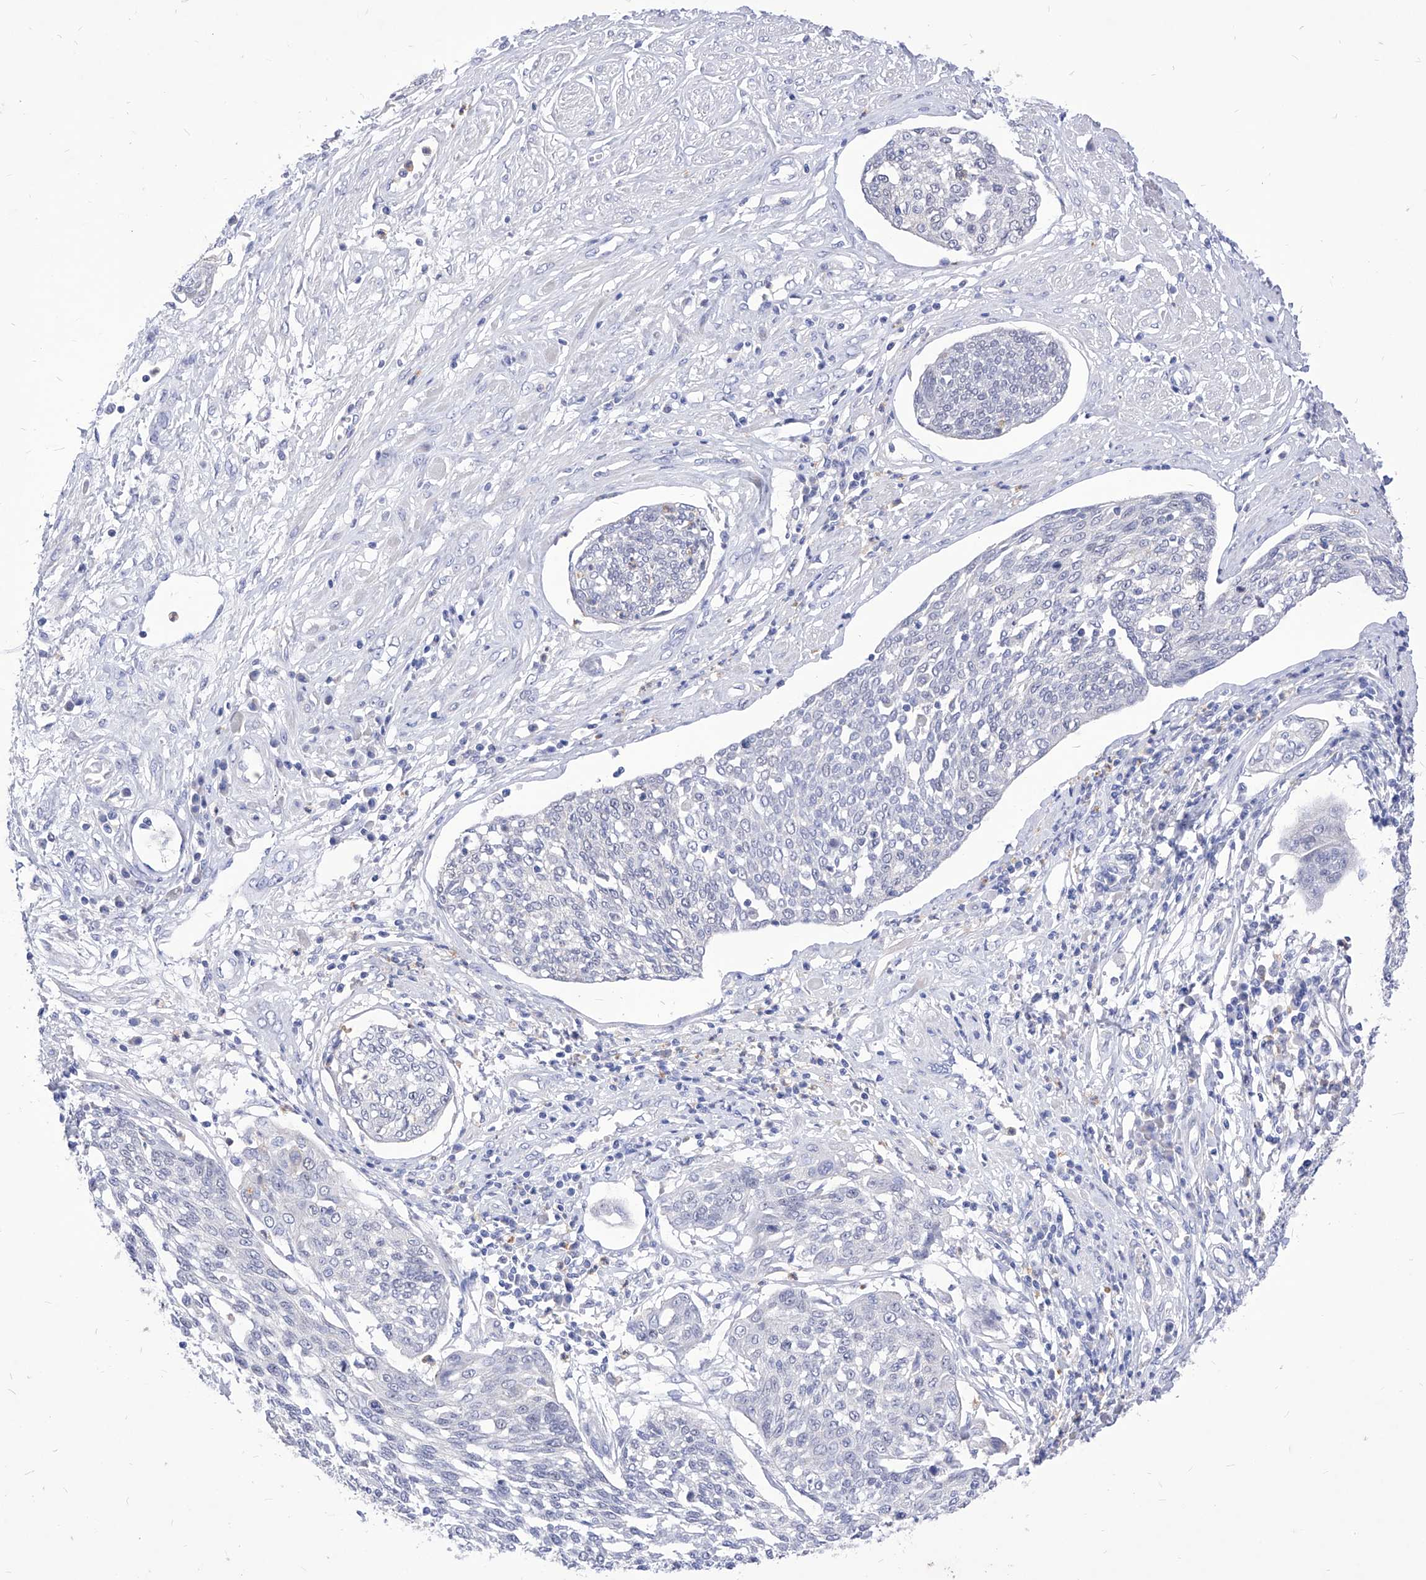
{"staining": {"intensity": "negative", "quantity": "none", "location": "none"}, "tissue": "cervical cancer", "cell_type": "Tumor cells", "image_type": "cancer", "snomed": [{"axis": "morphology", "description": "Squamous cell carcinoma, NOS"}, {"axis": "topography", "description": "Cervix"}], "caption": "Tumor cells are negative for brown protein staining in cervical squamous cell carcinoma.", "gene": "VAX1", "patient": {"sex": "female", "age": 34}}